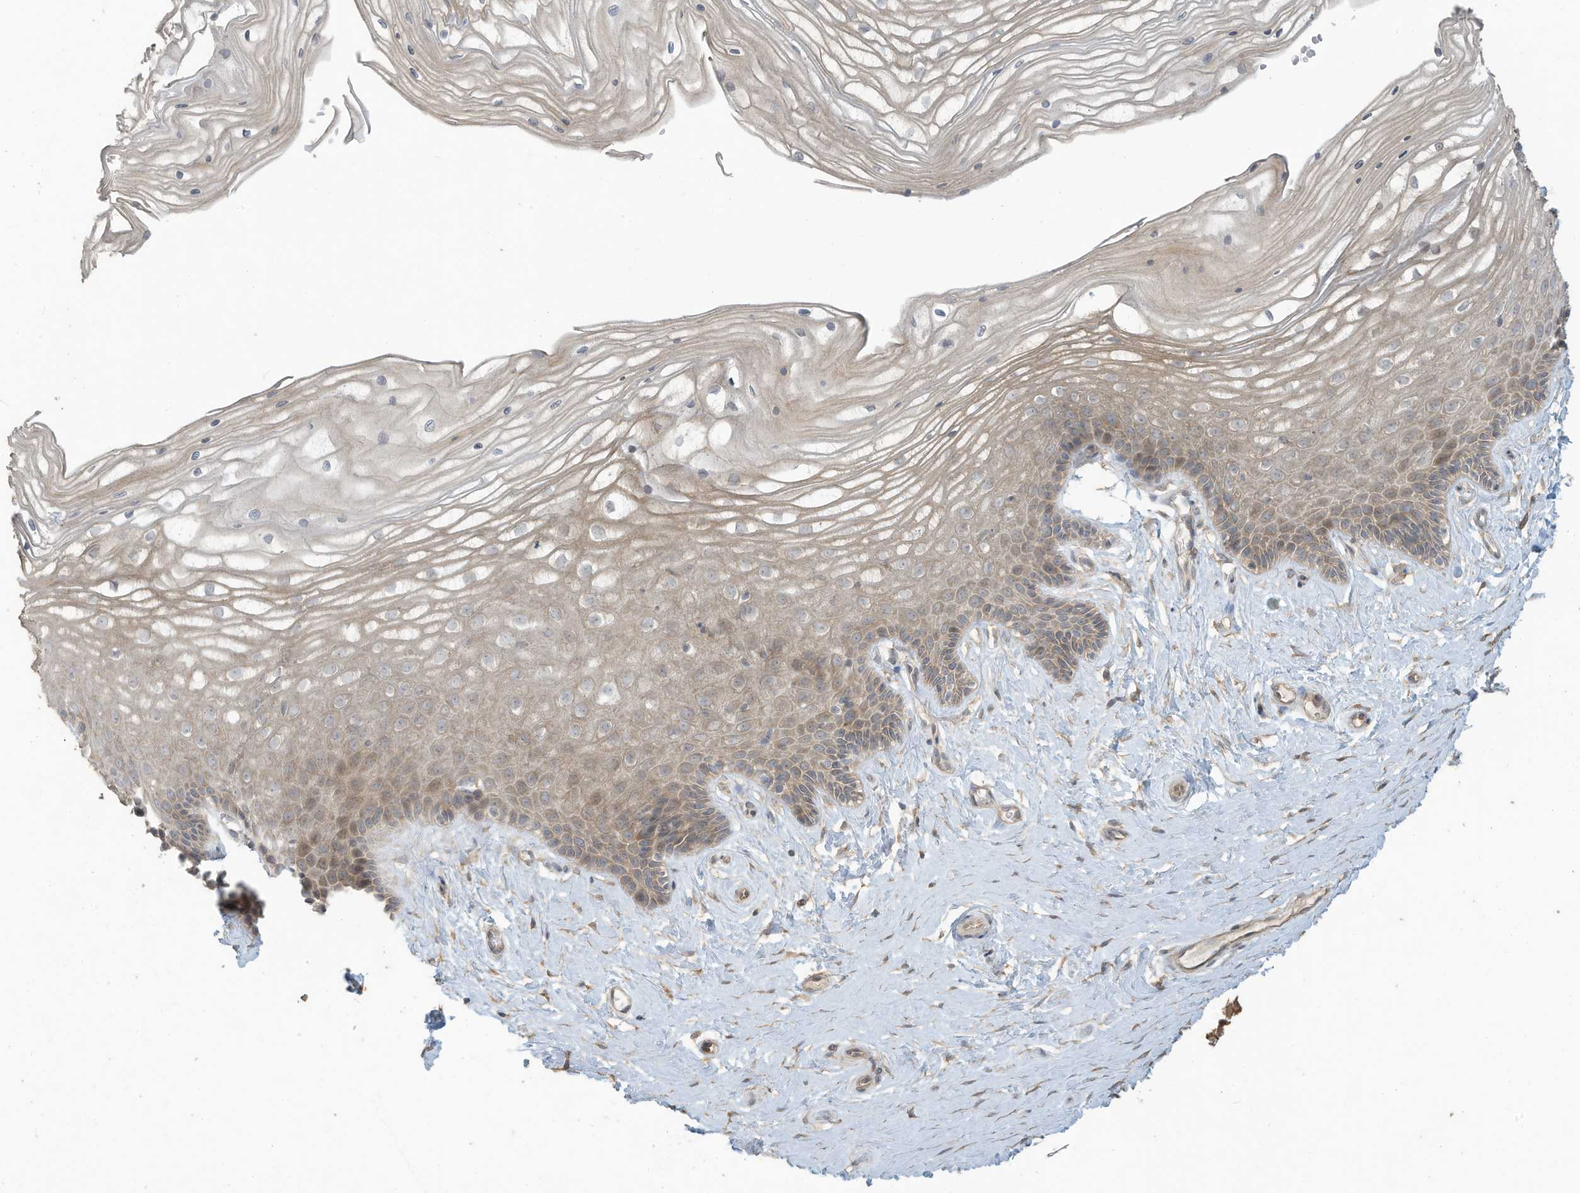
{"staining": {"intensity": "weak", "quantity": ">75%", "location": "cytoplasmic/membranous"}, "tissue": "vagina", "cell_type": "Squamous epithelial cells", "image_type": "normal", "snomed": [{"axis": "morphology", "description": "Normal tissue, NOS"}, {"axis": "topography", "description": "Vagina"}, {"axis": "topography", "description": "Cervix"}], "caption": "Protein analysis of normal vagina shows weak cytoplasmic/membranous positivity in about >75% of squamous epithelial cells.", "gene": "MAGIX", "patient": {"sex": "female", "age": 40}}